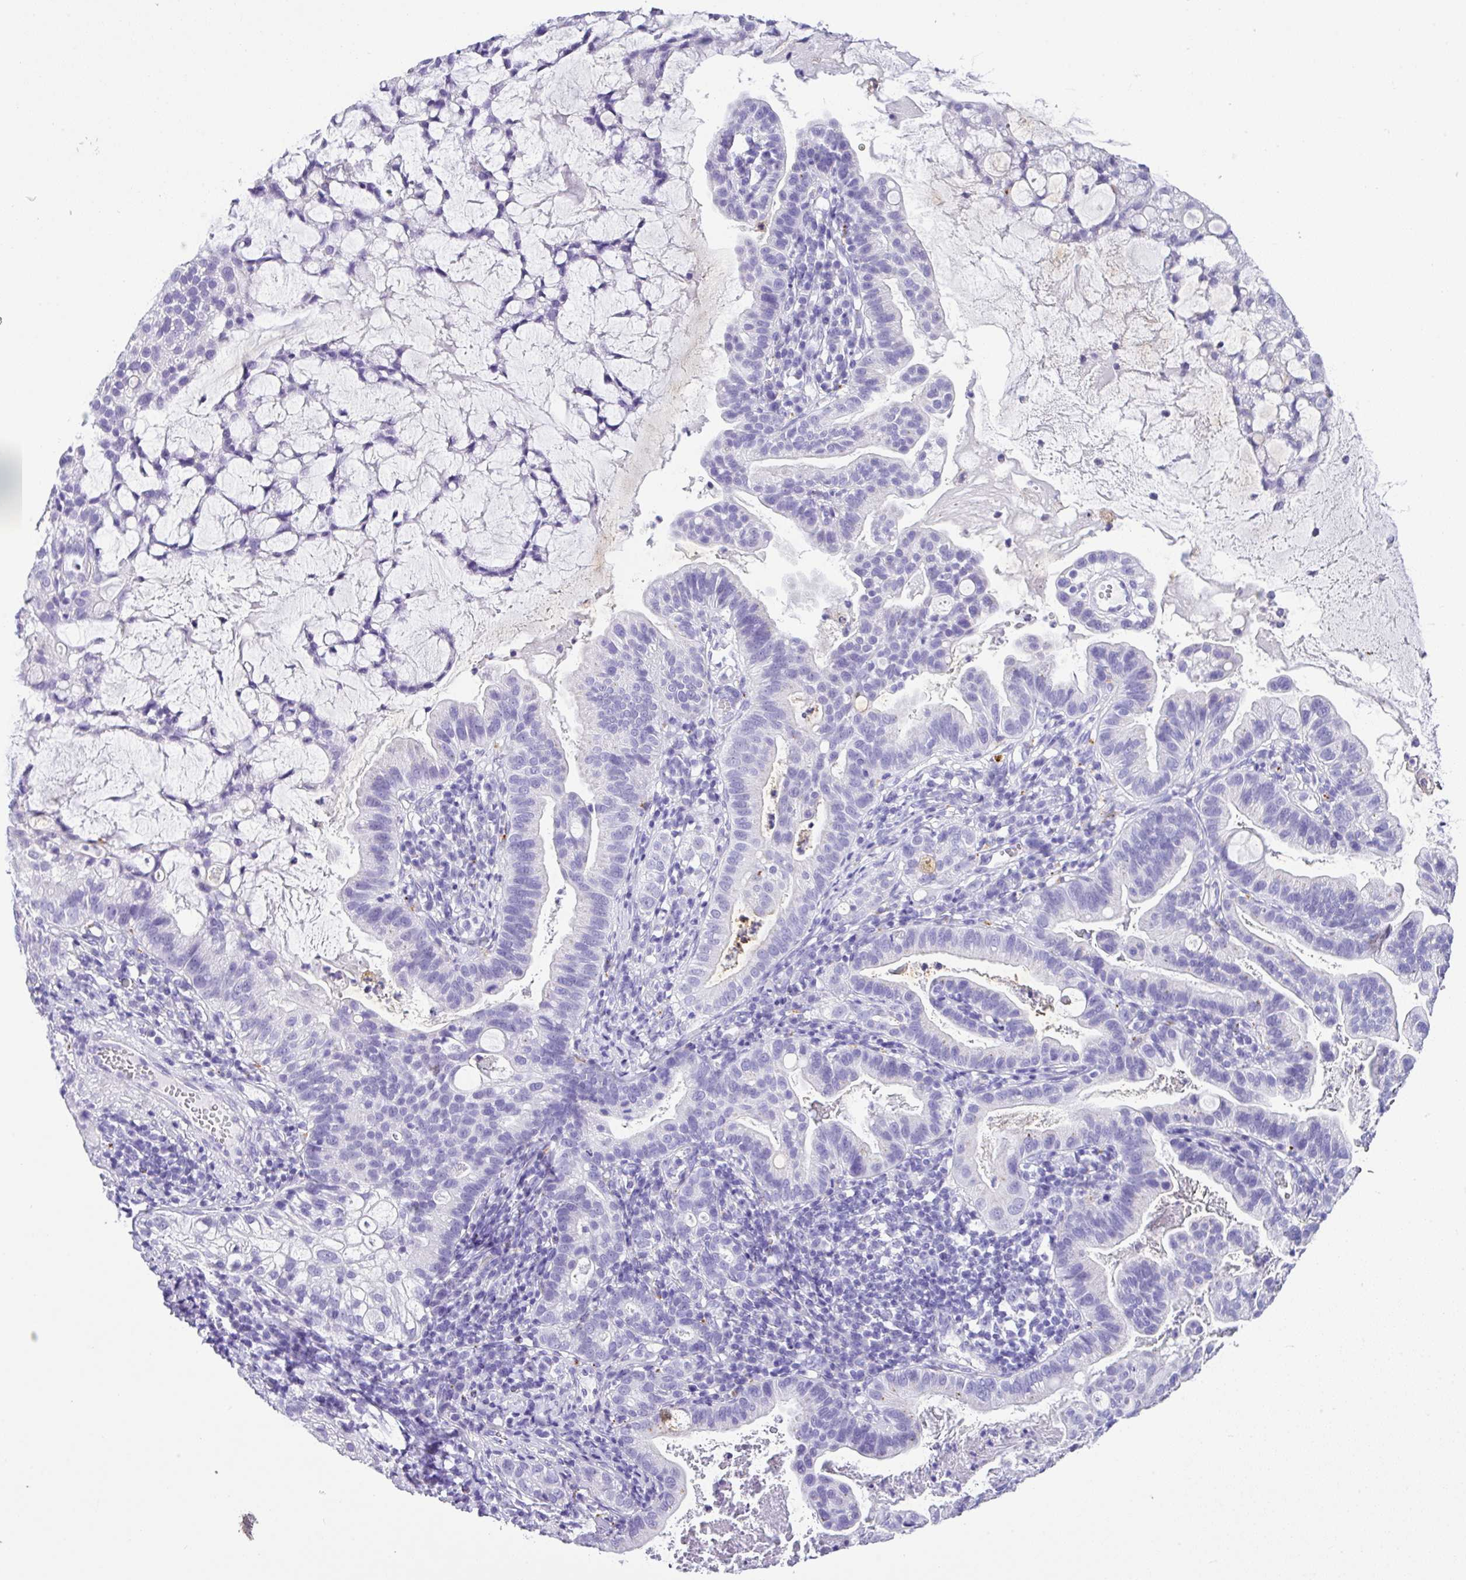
{"staining": {"intensity": "negative", "quantity": "none", "location": "none"}, "tissue": "cervical cancer", "cell_type": "Tumor cells", "image_type": "cancer", "snomed": [{"axis": "morphology", "description": "Adenocarcinoma, NOS"}, {"axis": "topography", "description": "Cervix"}], "caption": "This is an immunohistochemistry (IHC) histopathology image of cervical adenocarcinoma. There is no staining in tumor cells.", "gene": "ZG16", "patient": {"sex": "female", "age": 41}}